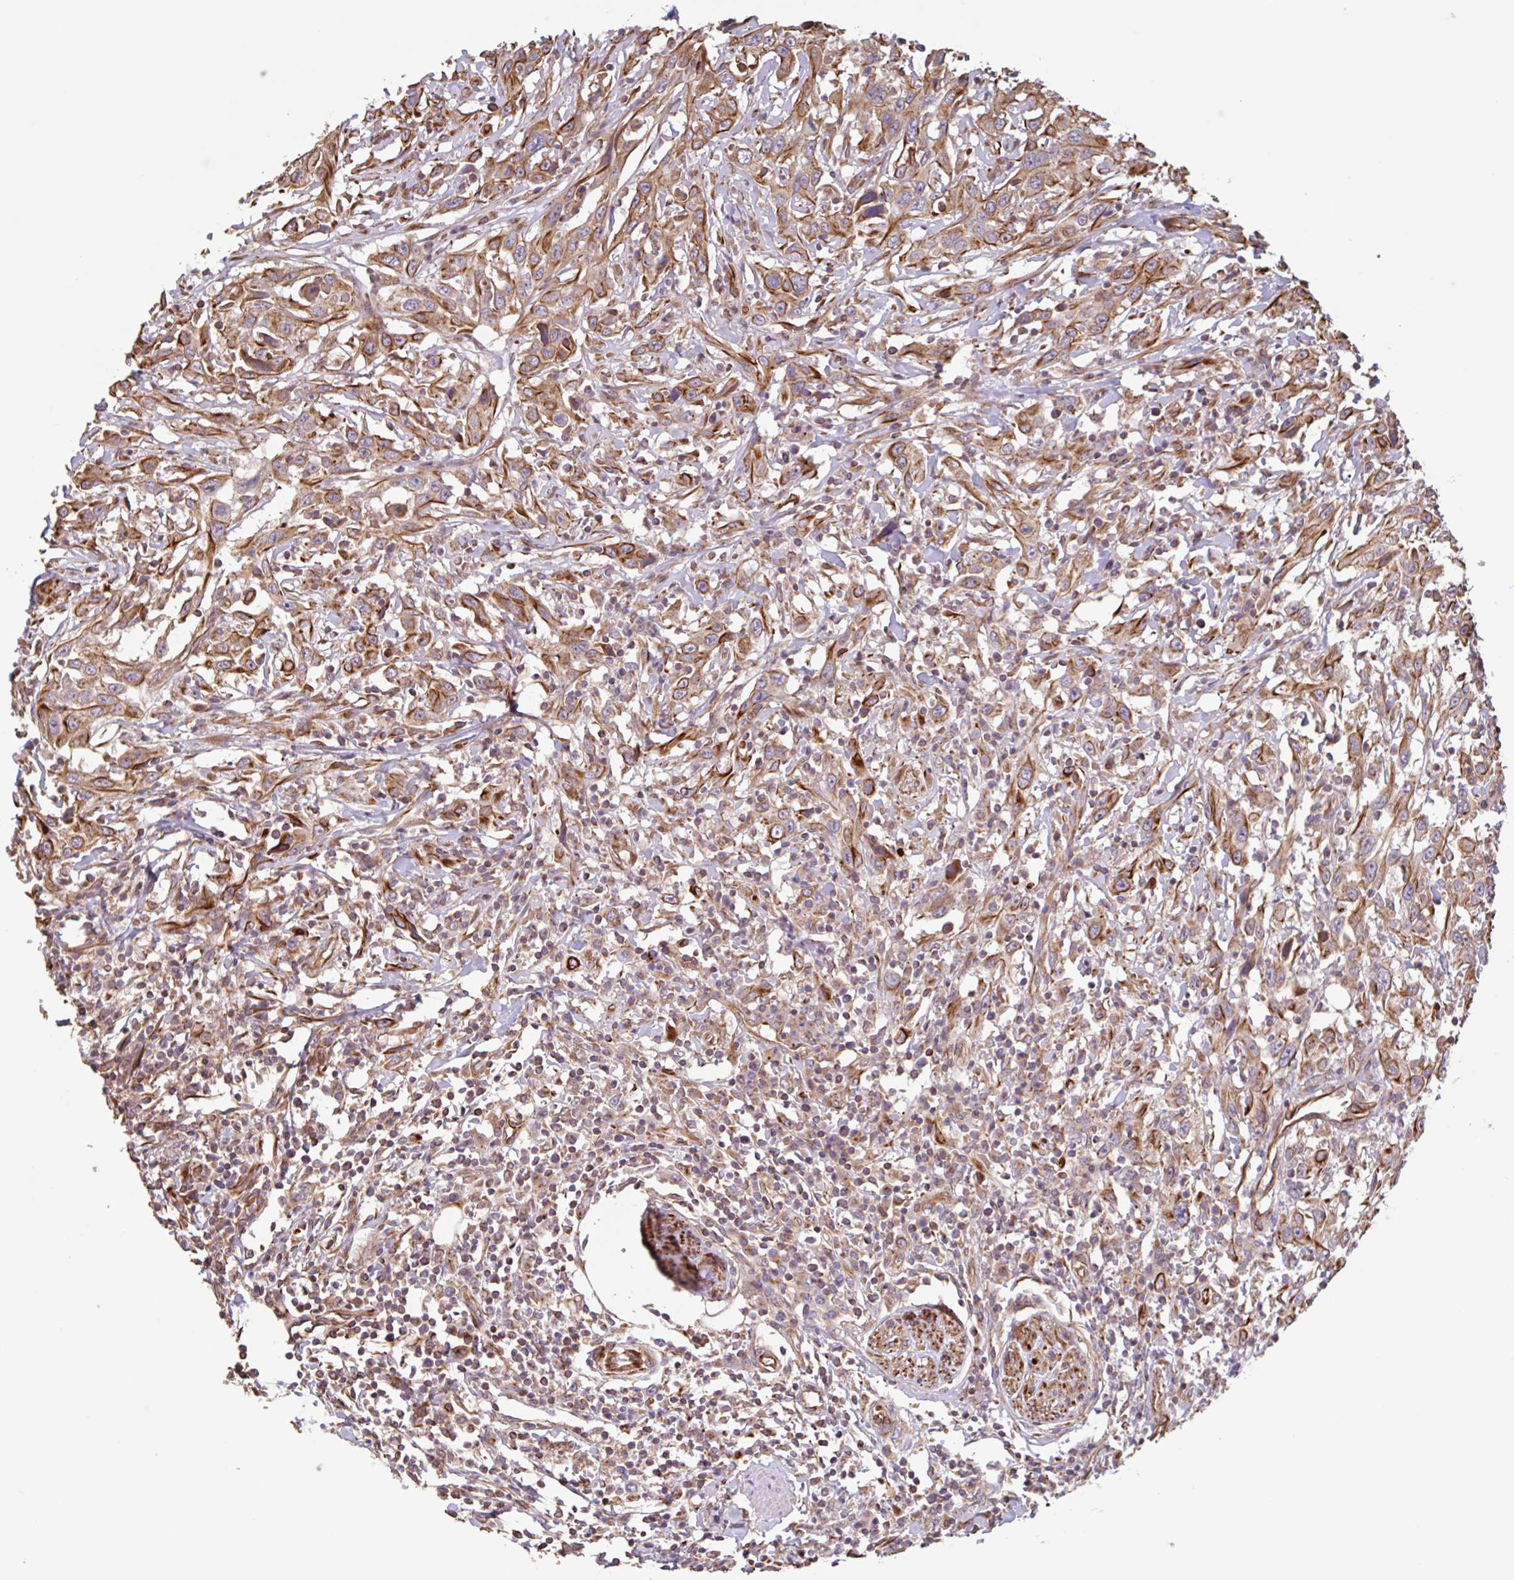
{"staining": {"intensity": "moderate", "quantity": ">75%", "location": "cytoplasmic/membranous"}, "tissue": "urothelial cancer", "cell_type": "Tumor cells", "image_type": "cancer", "snomed": [{"axis": "morphology", "description": "Urothelial carcinoma, High grade"}, {"axis": "topography", "description": "Urinary bladder"}], "caption": "Immunohistochemical staining of urothelial carcinoma (high-grade) exhibits medium levels of moderate cytoplasmic/membranous protein staining in about >75% of tumor cells. (Brightfield microscopy of DAB IHC at high magnification).", "gene": "ZNF790", "patient": {"sex": "male", "age": 61}}